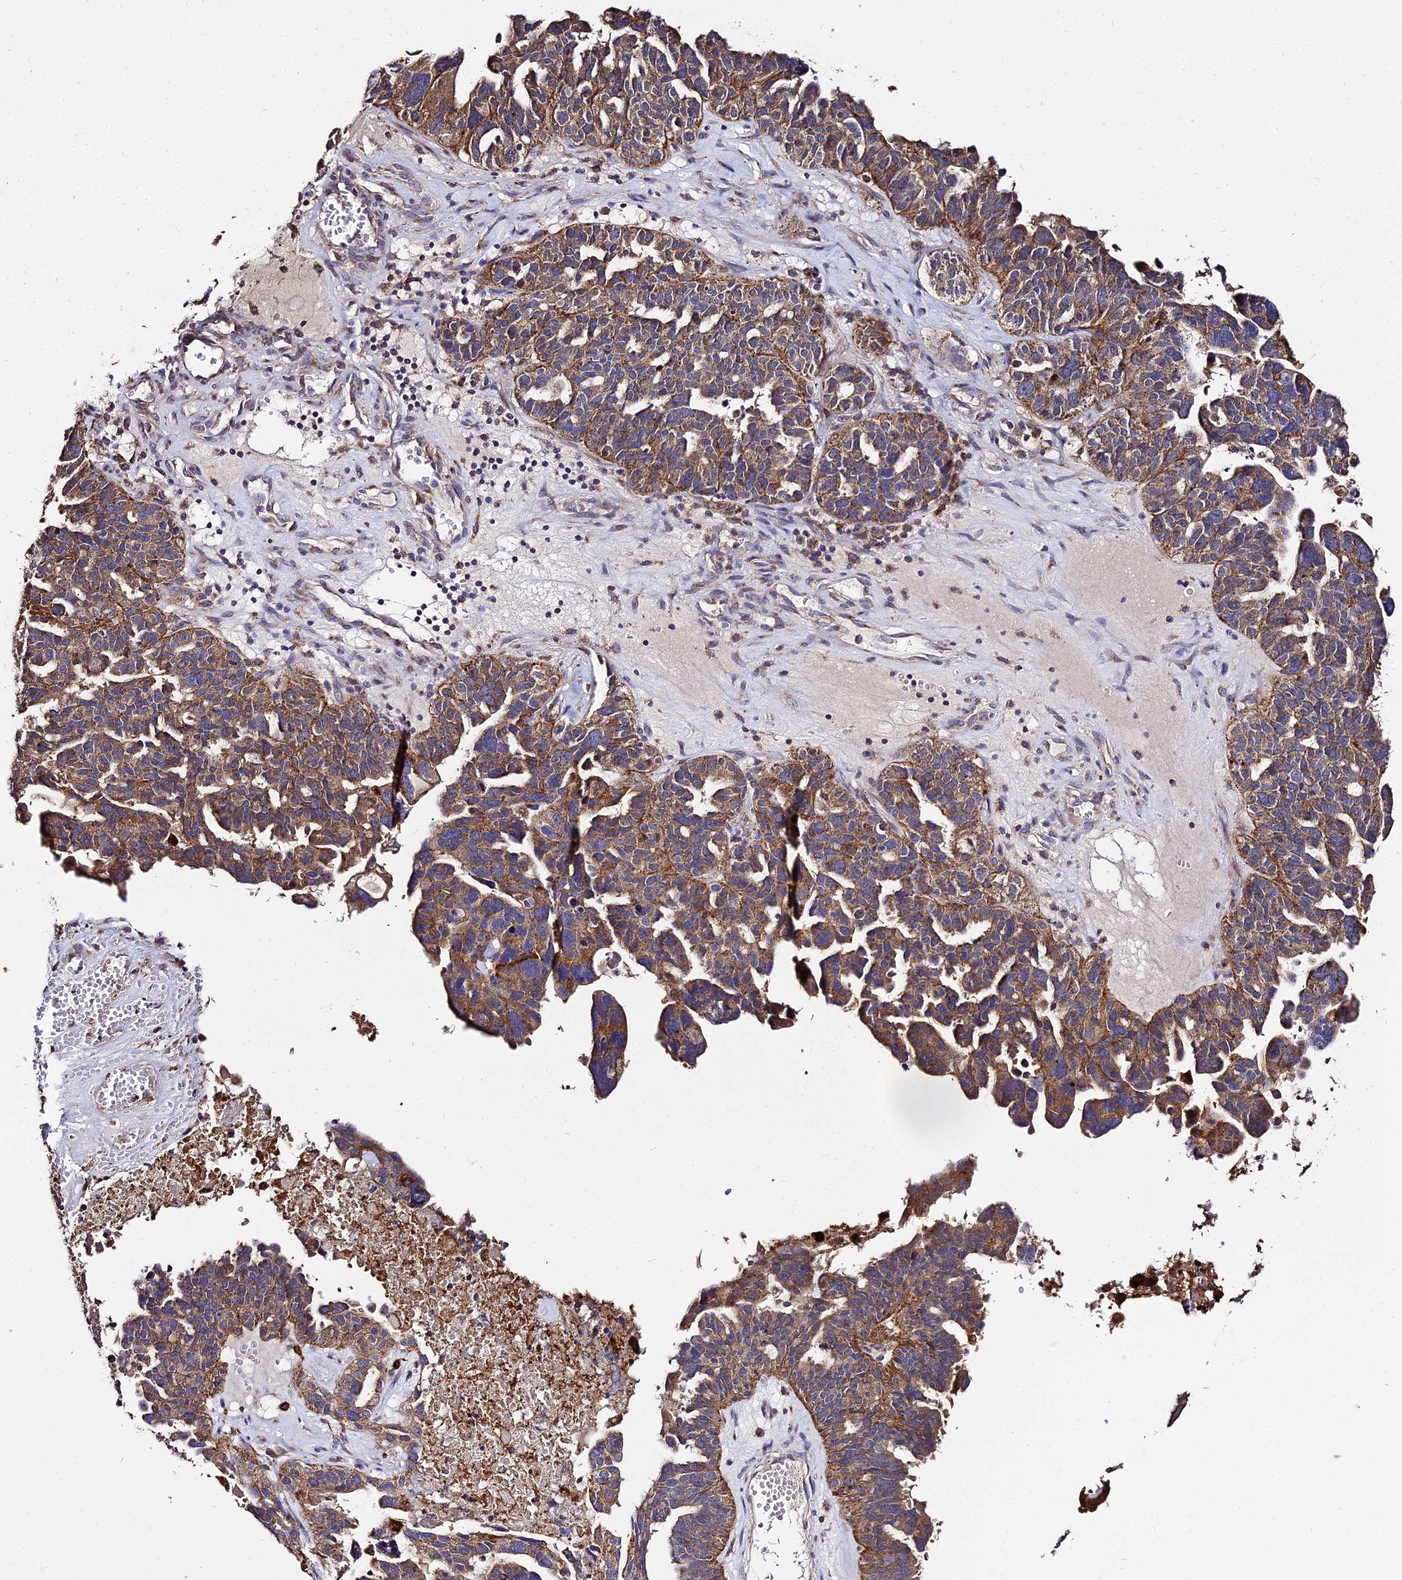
{"staining": {"intensity": "moderate", "quantity": ">75%", "location": "cytoplasmic/membranous"}, "tissue": "ovarian cancer", "cell_type": "Tumor cells", "image_type": "cancer", "snomed": [{"axis": "morphology", "description": "Cystadenocarcinoma, serous, NOS"}, {"axis": "topography", "description": "Ovary"}], "caption": "The photomicrograph demonstrates staining of ovarian cancer (serous cystadenocarcinoma), revealing moderate cytoplasmic/membranous protein expression (brown color) within tumor cells.", "gene": "PEX19", "patient": {"sex": "female", "age": 59}}